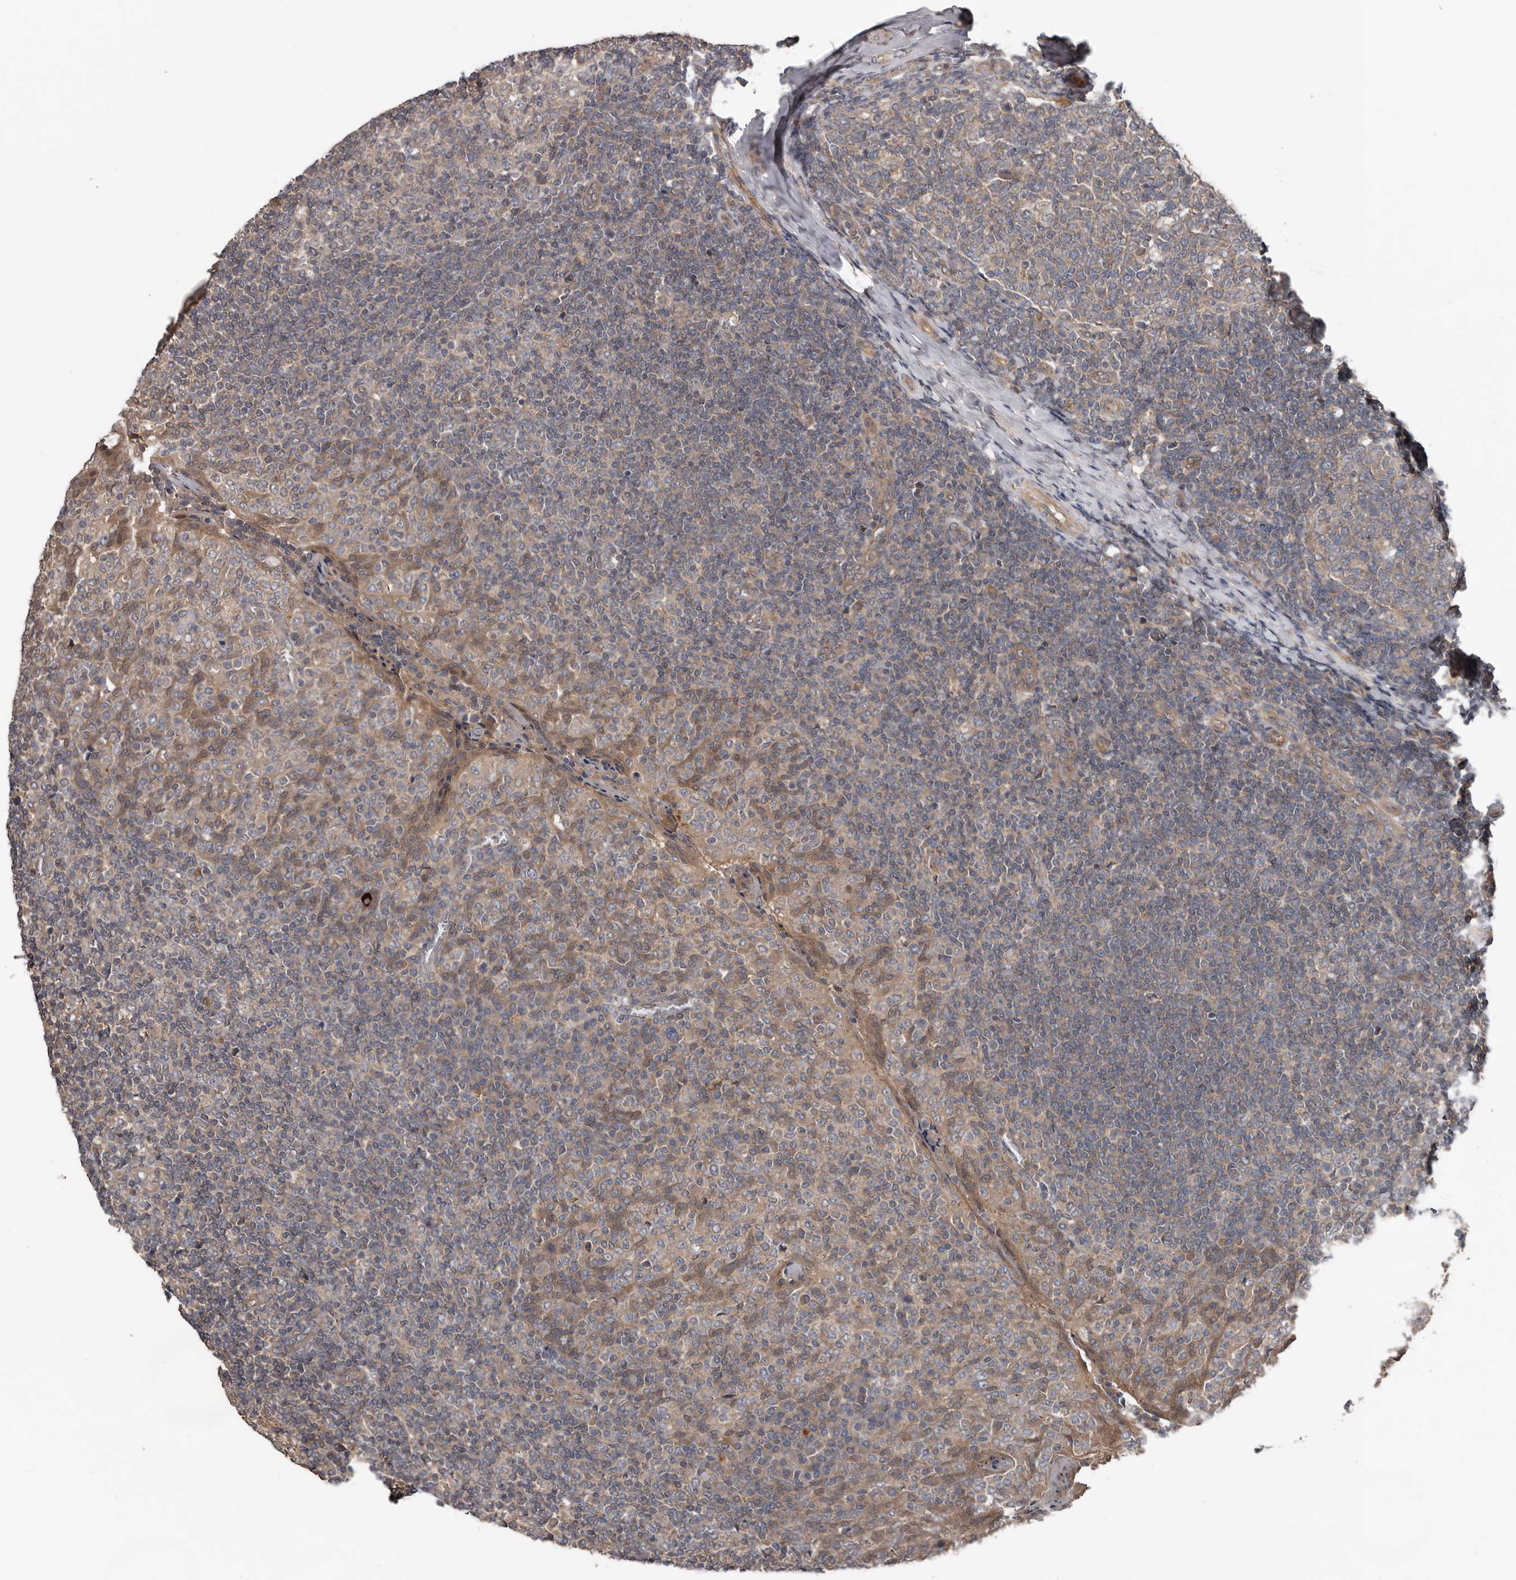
{"staining": {"intensity": "moderate", "quantity": "<25%", "location": "cytoplasmic/membranous"}, "tissue": "tonsil", "cell_type": "Germinal center cells", "image_type": "normal", "snomed": [{"axis": "morphology", "description": "Normal tissue, NOS"}, {"axis": "topography", "description": "Tonsil"}], "caption": "Germinal center cells demonstrate low levels of moderate cytoplasmic/membranous positivity in about <25% of cells in normal human tonsil. The protein of interest is shown in brown color, while the nuclei are stained blue.", "gene": "DNAJB4", "patient": {"sex": "female", "age": 19}}